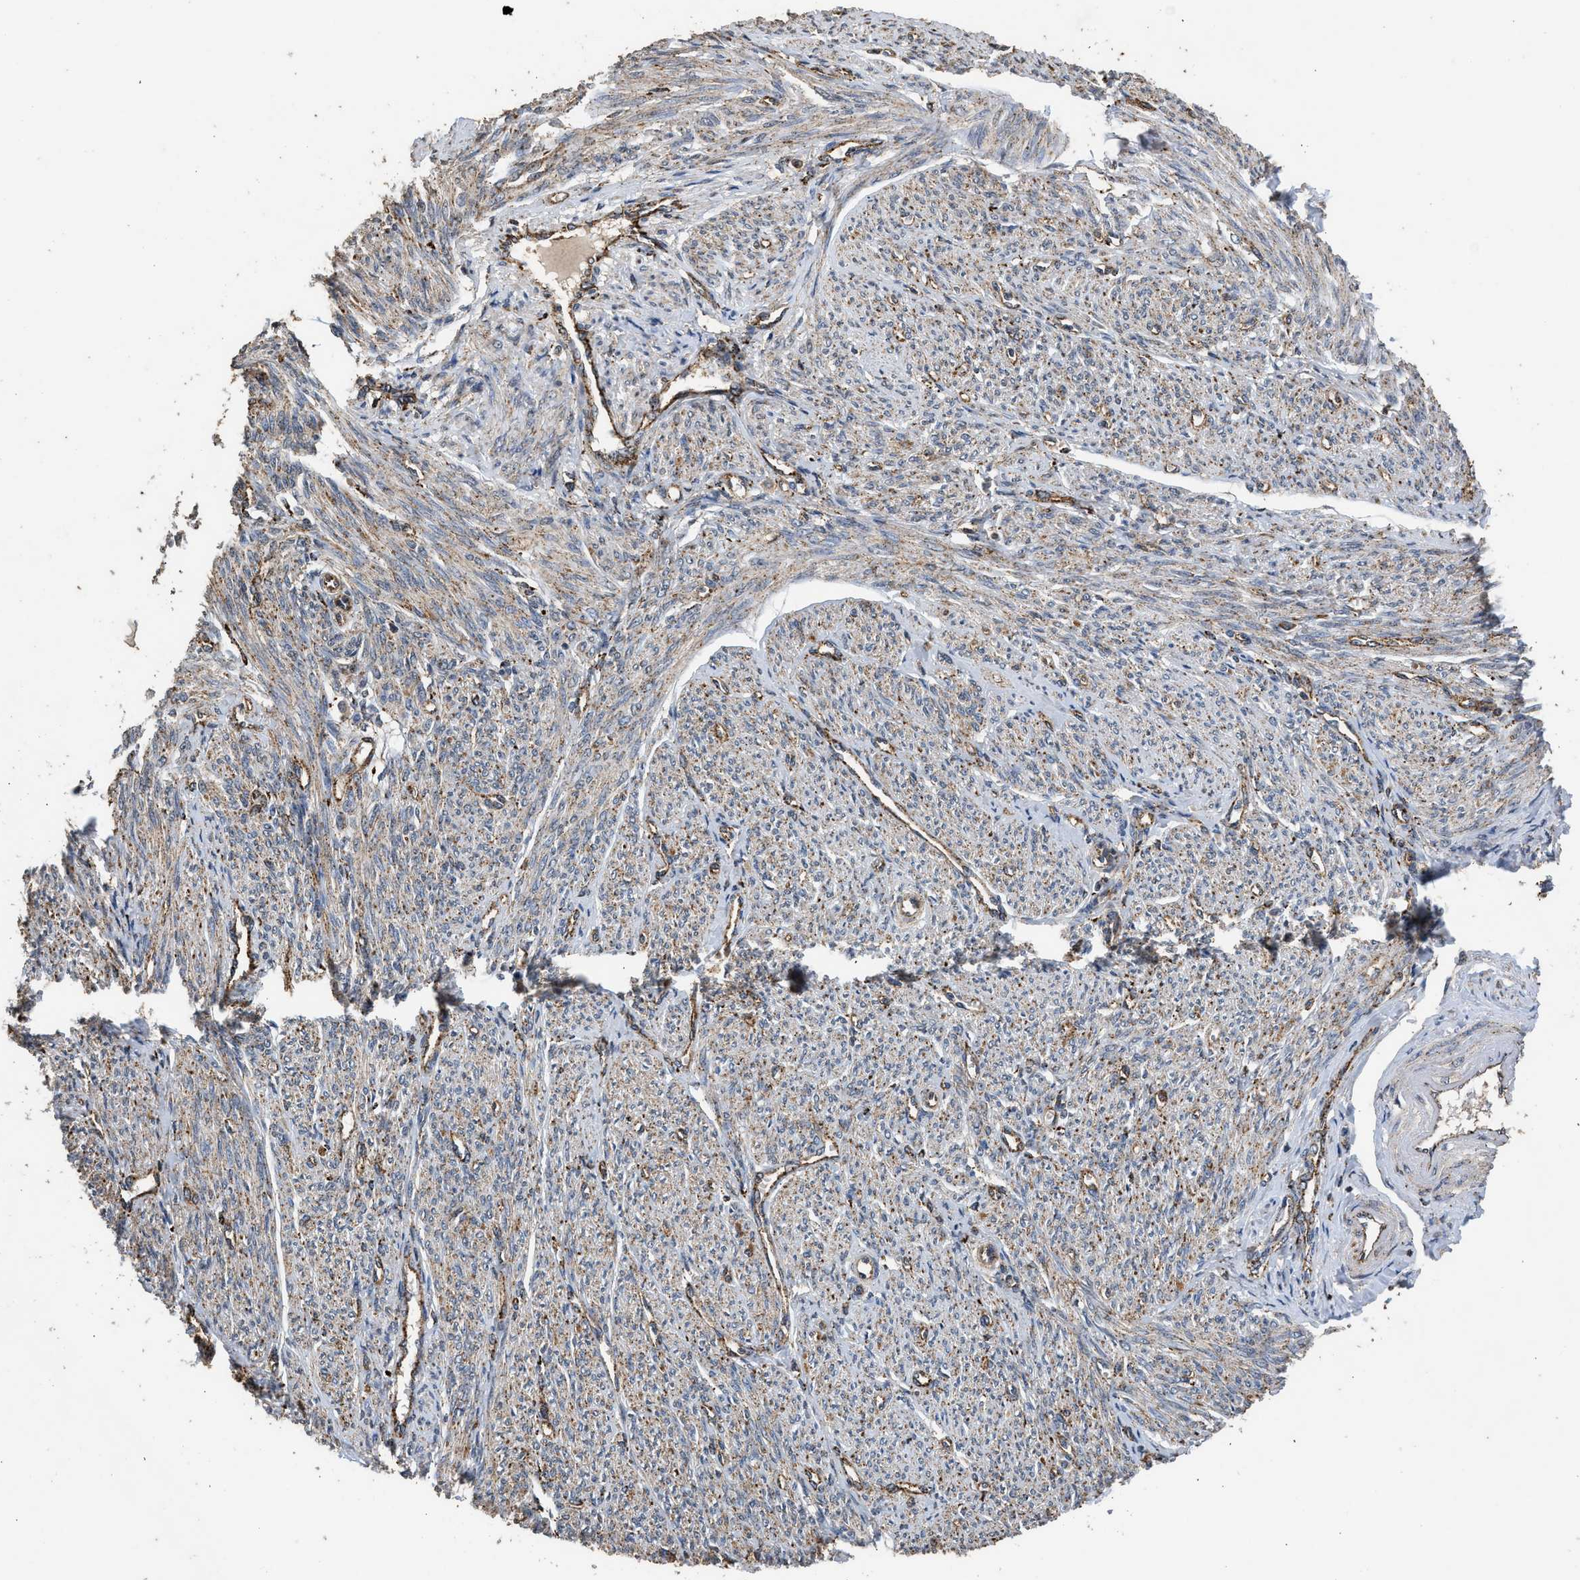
{"staining": {"intensity": "weak", "quantity": ">75%", "location": "cytoplasmic/membranous"}, "tissue": "smooth muscle", "cell_type": "Smooth muscle cells", "image_type": "normal", "snomed": [{"axis": "morphology", "description": "Normal tissue, NOS"}, {"axis": "topography", "description": "Smooth muscle"}], "caption": "Smooth muscle stained with DAB IHC reveals low levels of weak cytoplasmic/membranous positivity in about >75% of smooth muscle cells.", "gene": "CTSV", "patient": {"sex": "female", "age": 65}}